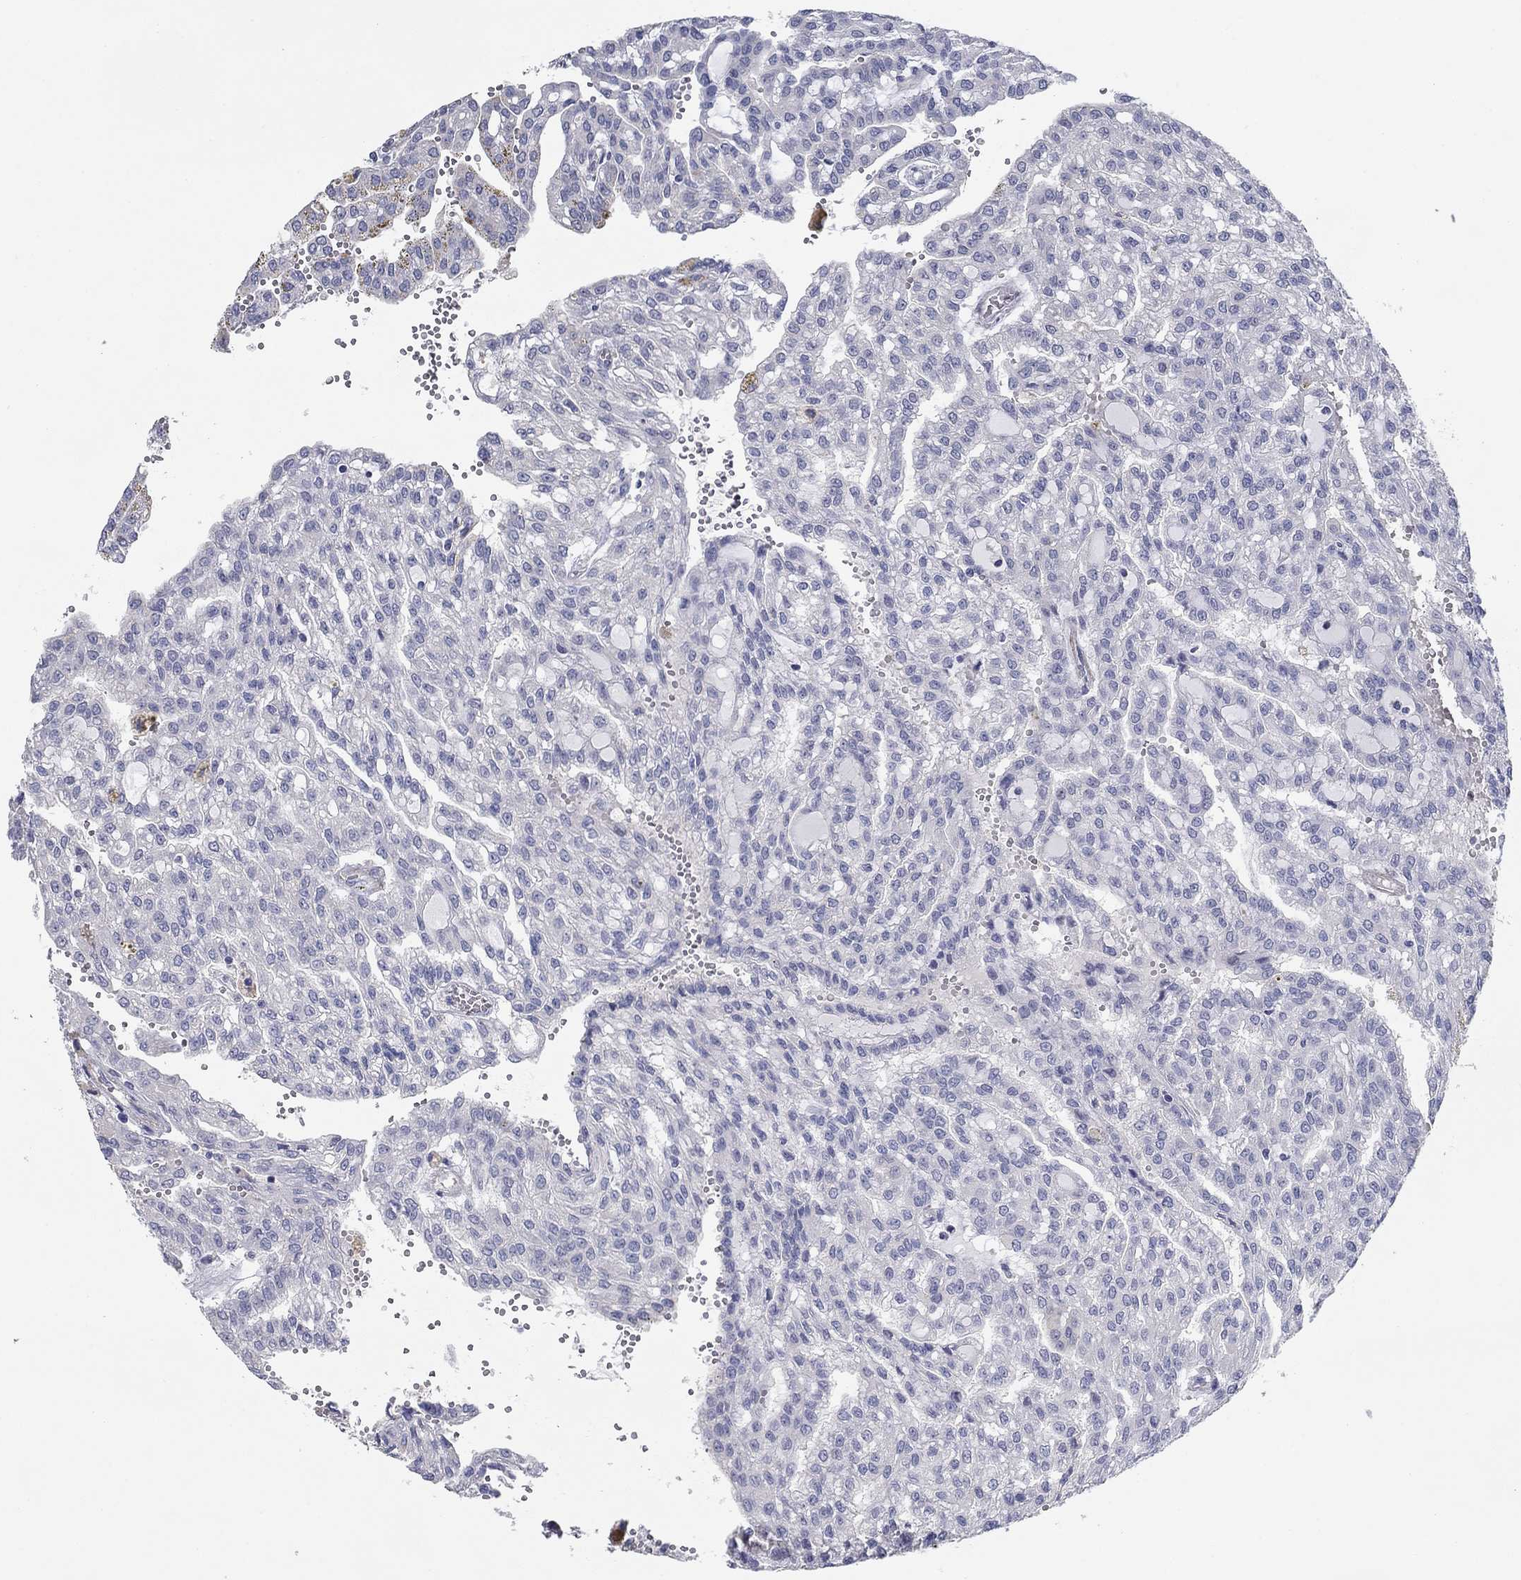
{"staining": {"intensity": "negative", "quantity": "none", "location": "none"}, "tissue": "renal cancer", "cell_type": "Tumor cells", "image_type": "cancer", "snomed": [{"axis": "morphology", "description": "Adenocarcinoma, NOS"}, {"axis": "topography", "description": "Kidney"}], "caption": "Immunohistochemical staining of adenocarcinoma (renal) displays no significant staining in tumor cells.", "gene": "GRK7", "patient": {"sex": "male", "age": 63}}